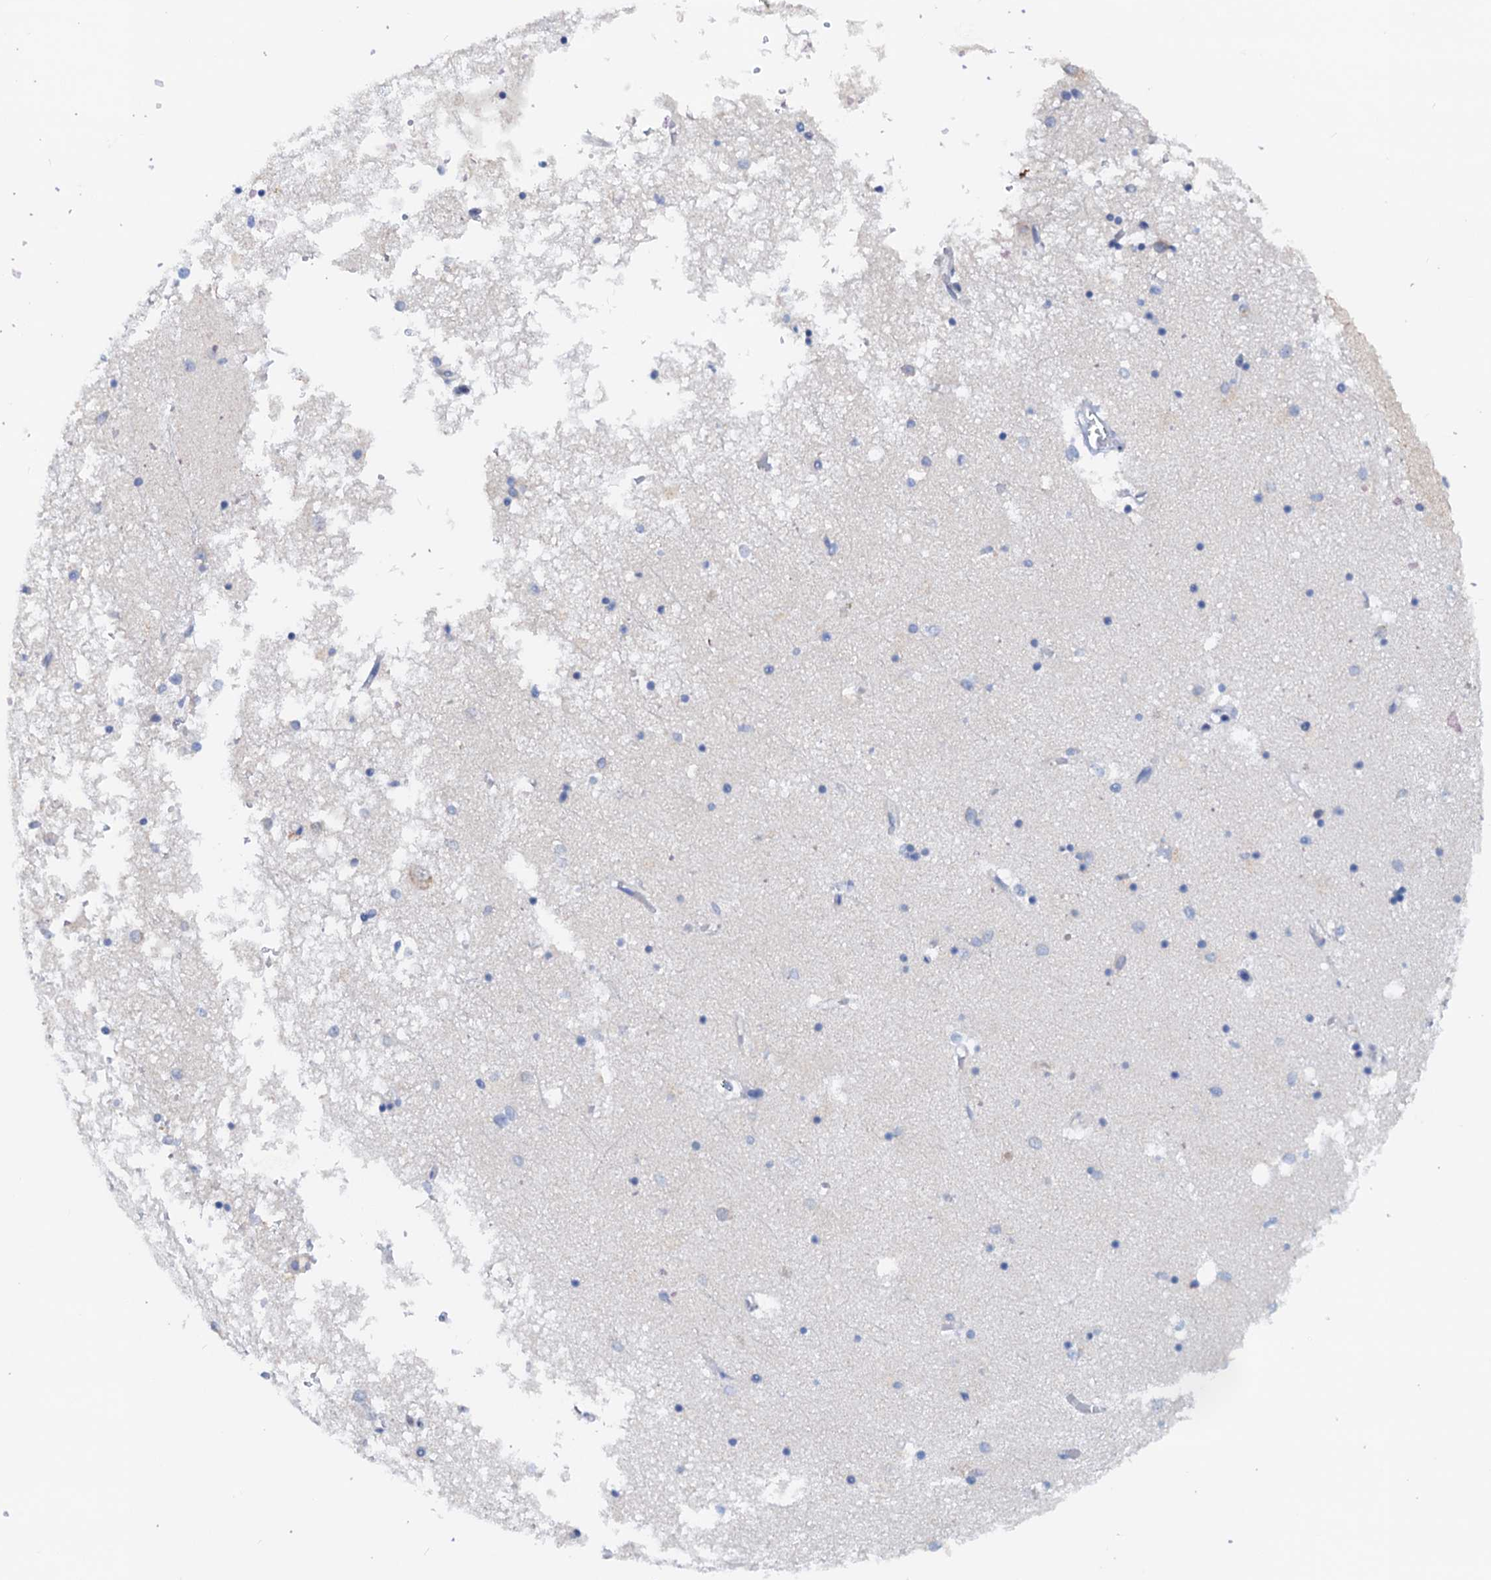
{"staining": {"intensity": "negative", "quantity": "none", "location": "none"}, "tissue": "hippocampus", "cell_type": "Glial cells", "image_type": "normal", "snomed": [{"axis": "morphology", "description": "Normal tissue, NOS"}, {"axis": "topography", "description": "Hippocampus"}], "caption": "Immunohistochemistry micrograph of normal hippocampus: human hippocampus stained with DAB shows no significant protein expression in glial cells.", "gene": "RASSF9", "patient": {"sex": "male", "age": 70}}